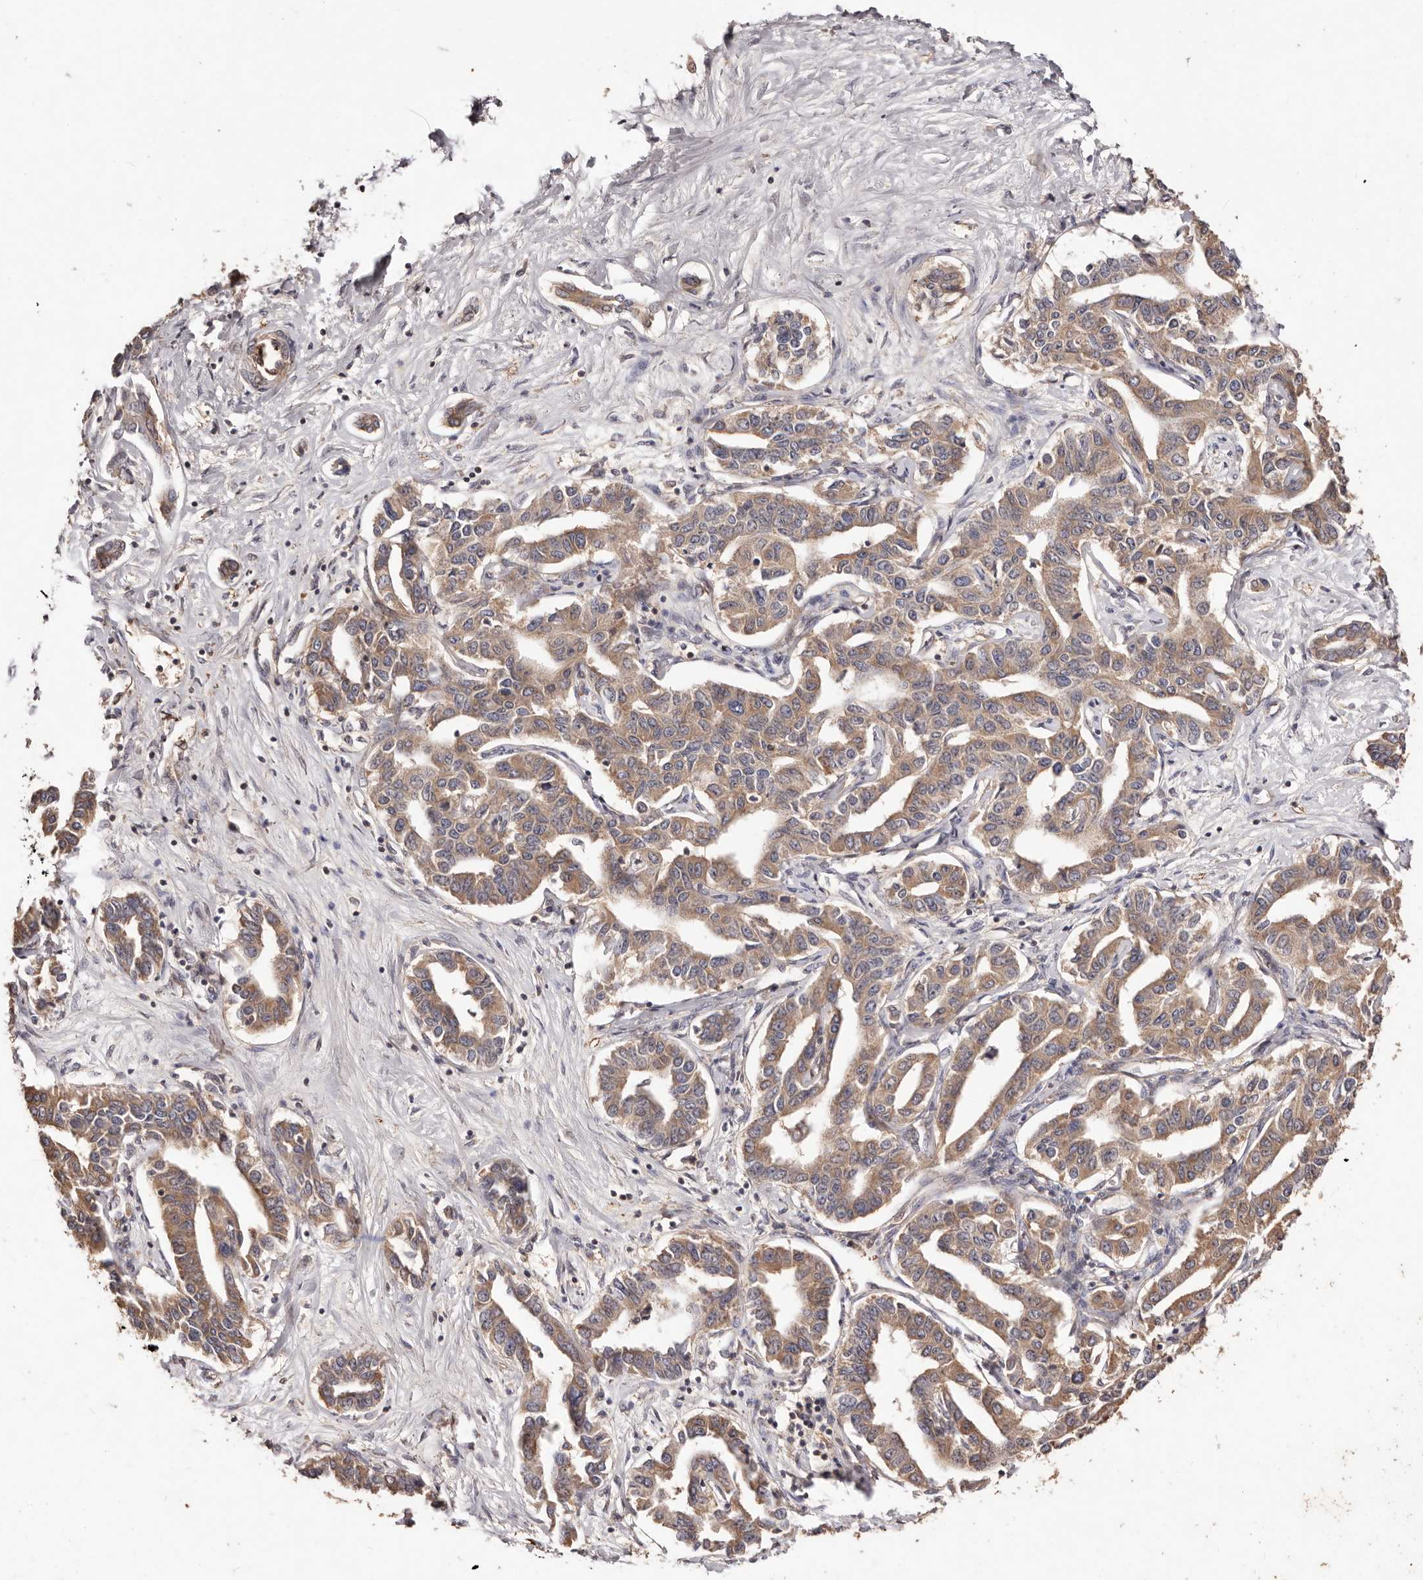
{"staining": {"intensity": "moderate", "quantity": ">75%", "location": "cytoplasmic/membranous"}, "tissue": "liver cancer", "cell_type": "Tumor cells", "image_type": "cancer", "snomed": [{"axis": "morphology", "description": "Cholangiocarcinoma"}, {"axis": "topography", "description": "Liver"}], "caption": "This micrograph demonstrates liver cholangiocarcinoma stained with immunohistochemistry to label a protein in brown. The cytoplasmic/membranous of tumor cells show moderate positivity for the protein. Nuclei are counter-stained blue.", "gene": "CCL14", "patient": {"sex": "male", "age": 59}}